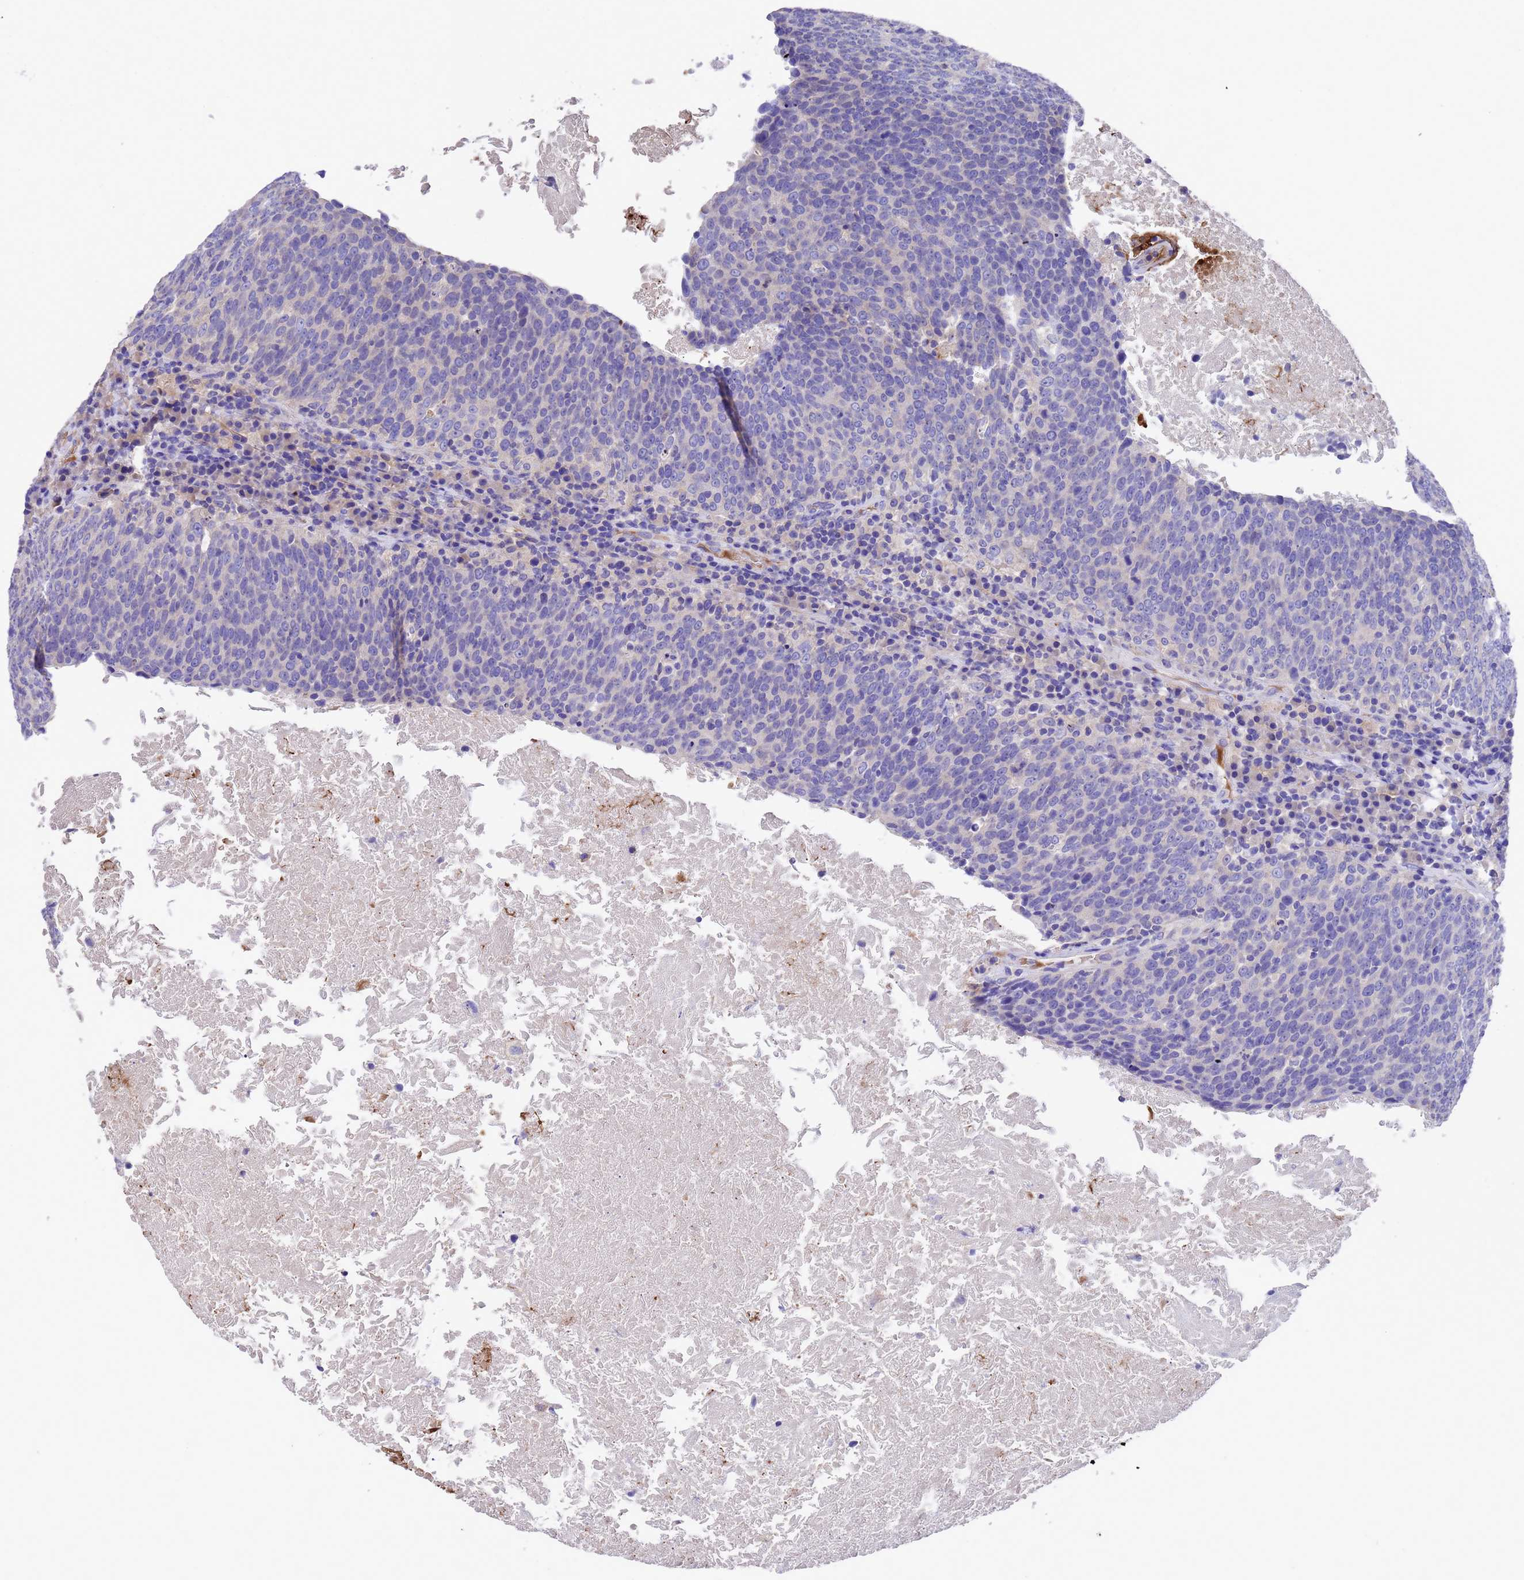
{"staining": {"intensity": "negative", "quantity": "none", "location": "none"}, "tissue": "head and neck cancer", "cell_type": "Tumor cells", "image_type": "cancer", "snomed": [{"axis": "morphology", "description": "Squamous cell carcinoma, NOS"}, {"axis": "morphology", "description": "Squamous cell carcinoma, metastatic, NOS"}, {"axis": "topography", "description": "Lymph node"}, {"axis": "topography", "description": "Head-Neck"}], "caption": "Micrograph shows no protein positivity in tumor cells of head and neck cancer (metastatic squamous cell carcinoma) tissue. (DAB immunohistochemistry (IHC) visualized using brightfield microscopy, high magnification).", "gene": "ELP6", "patient": {"sex": "male", "age": 62}}